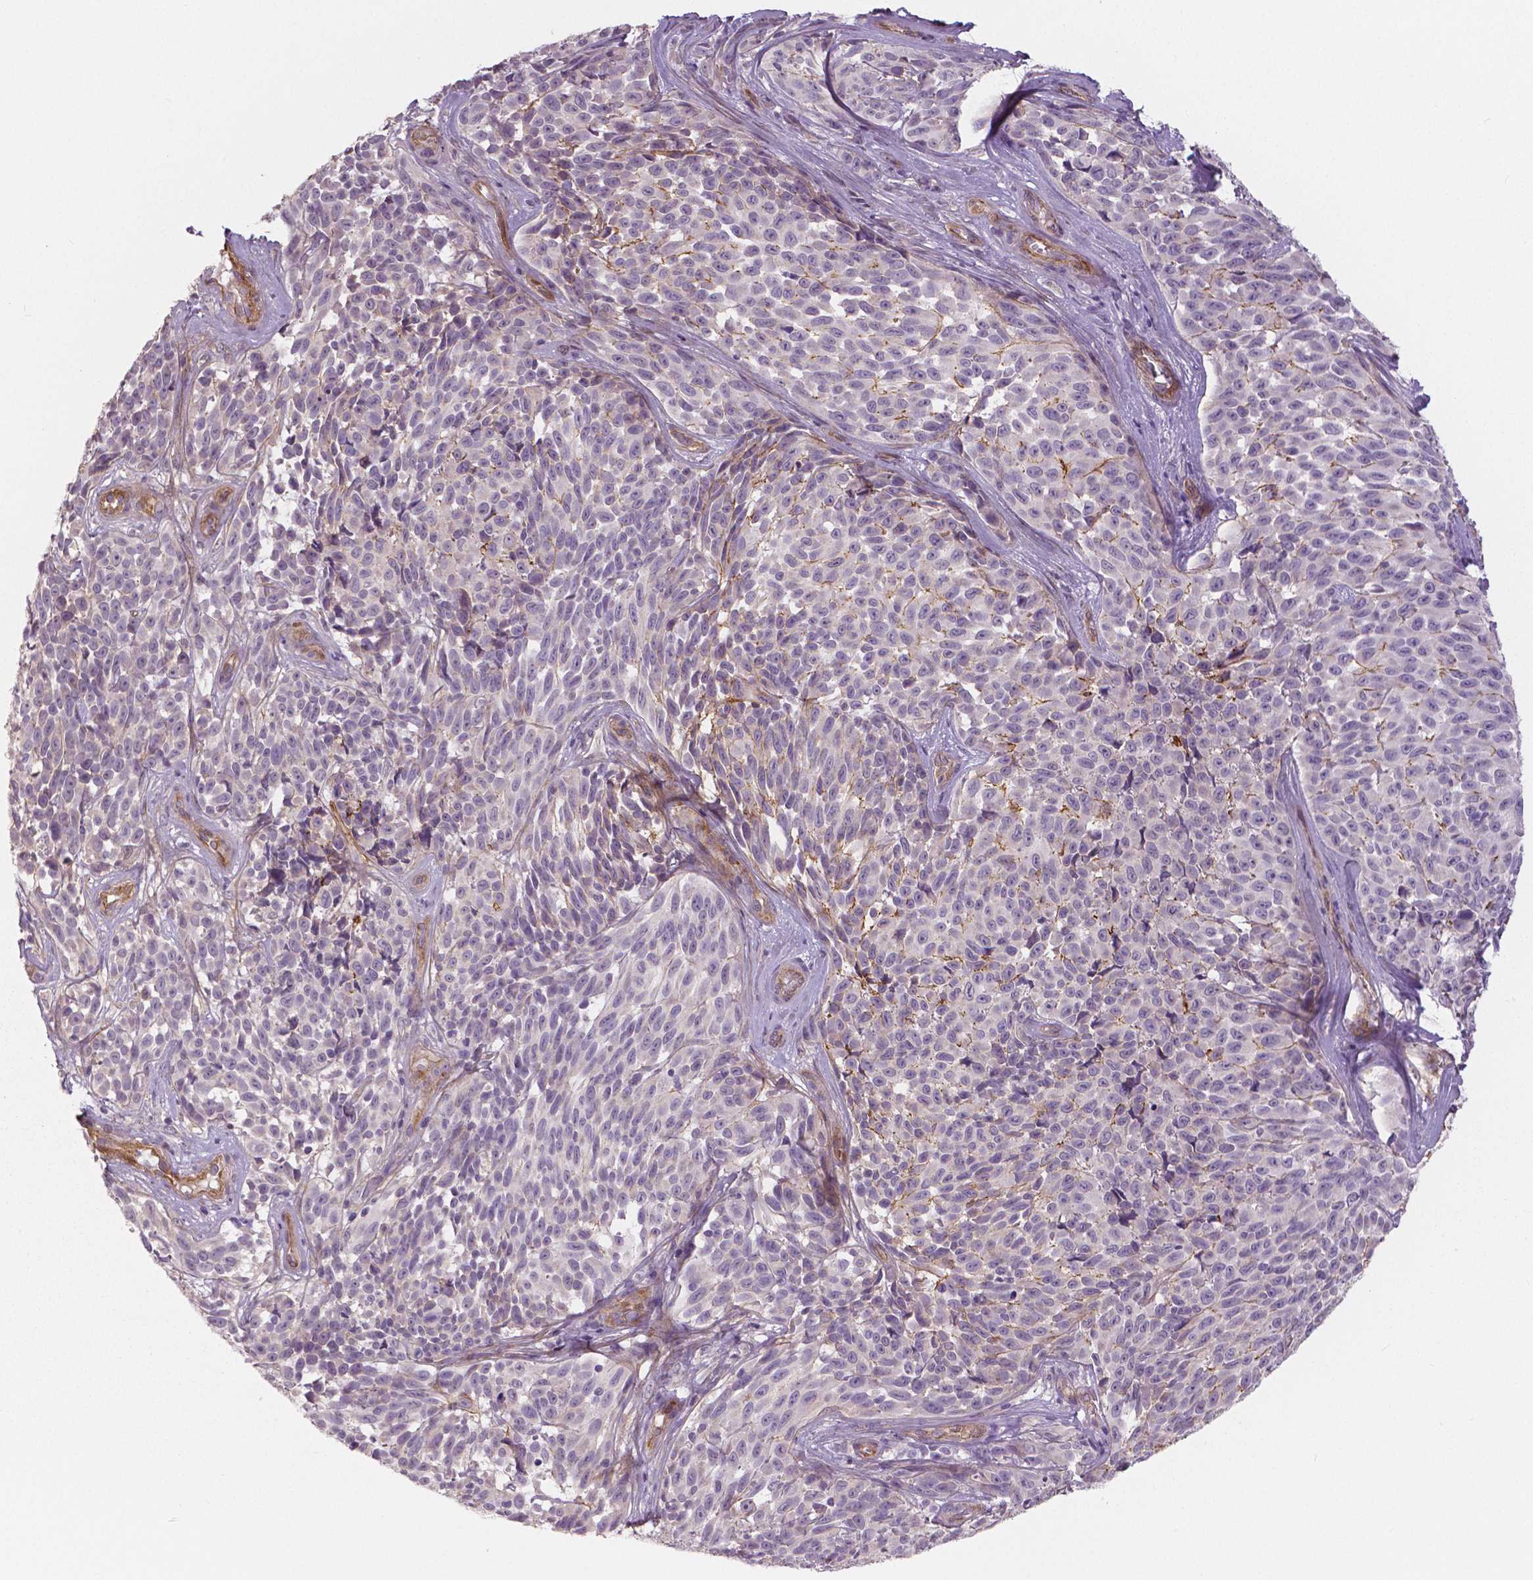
{"staining": {"intensity": "negative", "quantity": "none", "location": "none"}, "tissue": "melanoma", "cell_type": "Tumor cells", "image_type": "cancer", "snomed": [{"axis": "morphology", "description": "Malignant melanoma, NOS"}, {"axis": "topography", "description": "Skin"}], "caption": "This is an immunohistochemistry (IHC) image of melanoma. There is no expression in tumor cells.", "gene": "FLT1", "patient": {"sex": "female", "age": 88}}